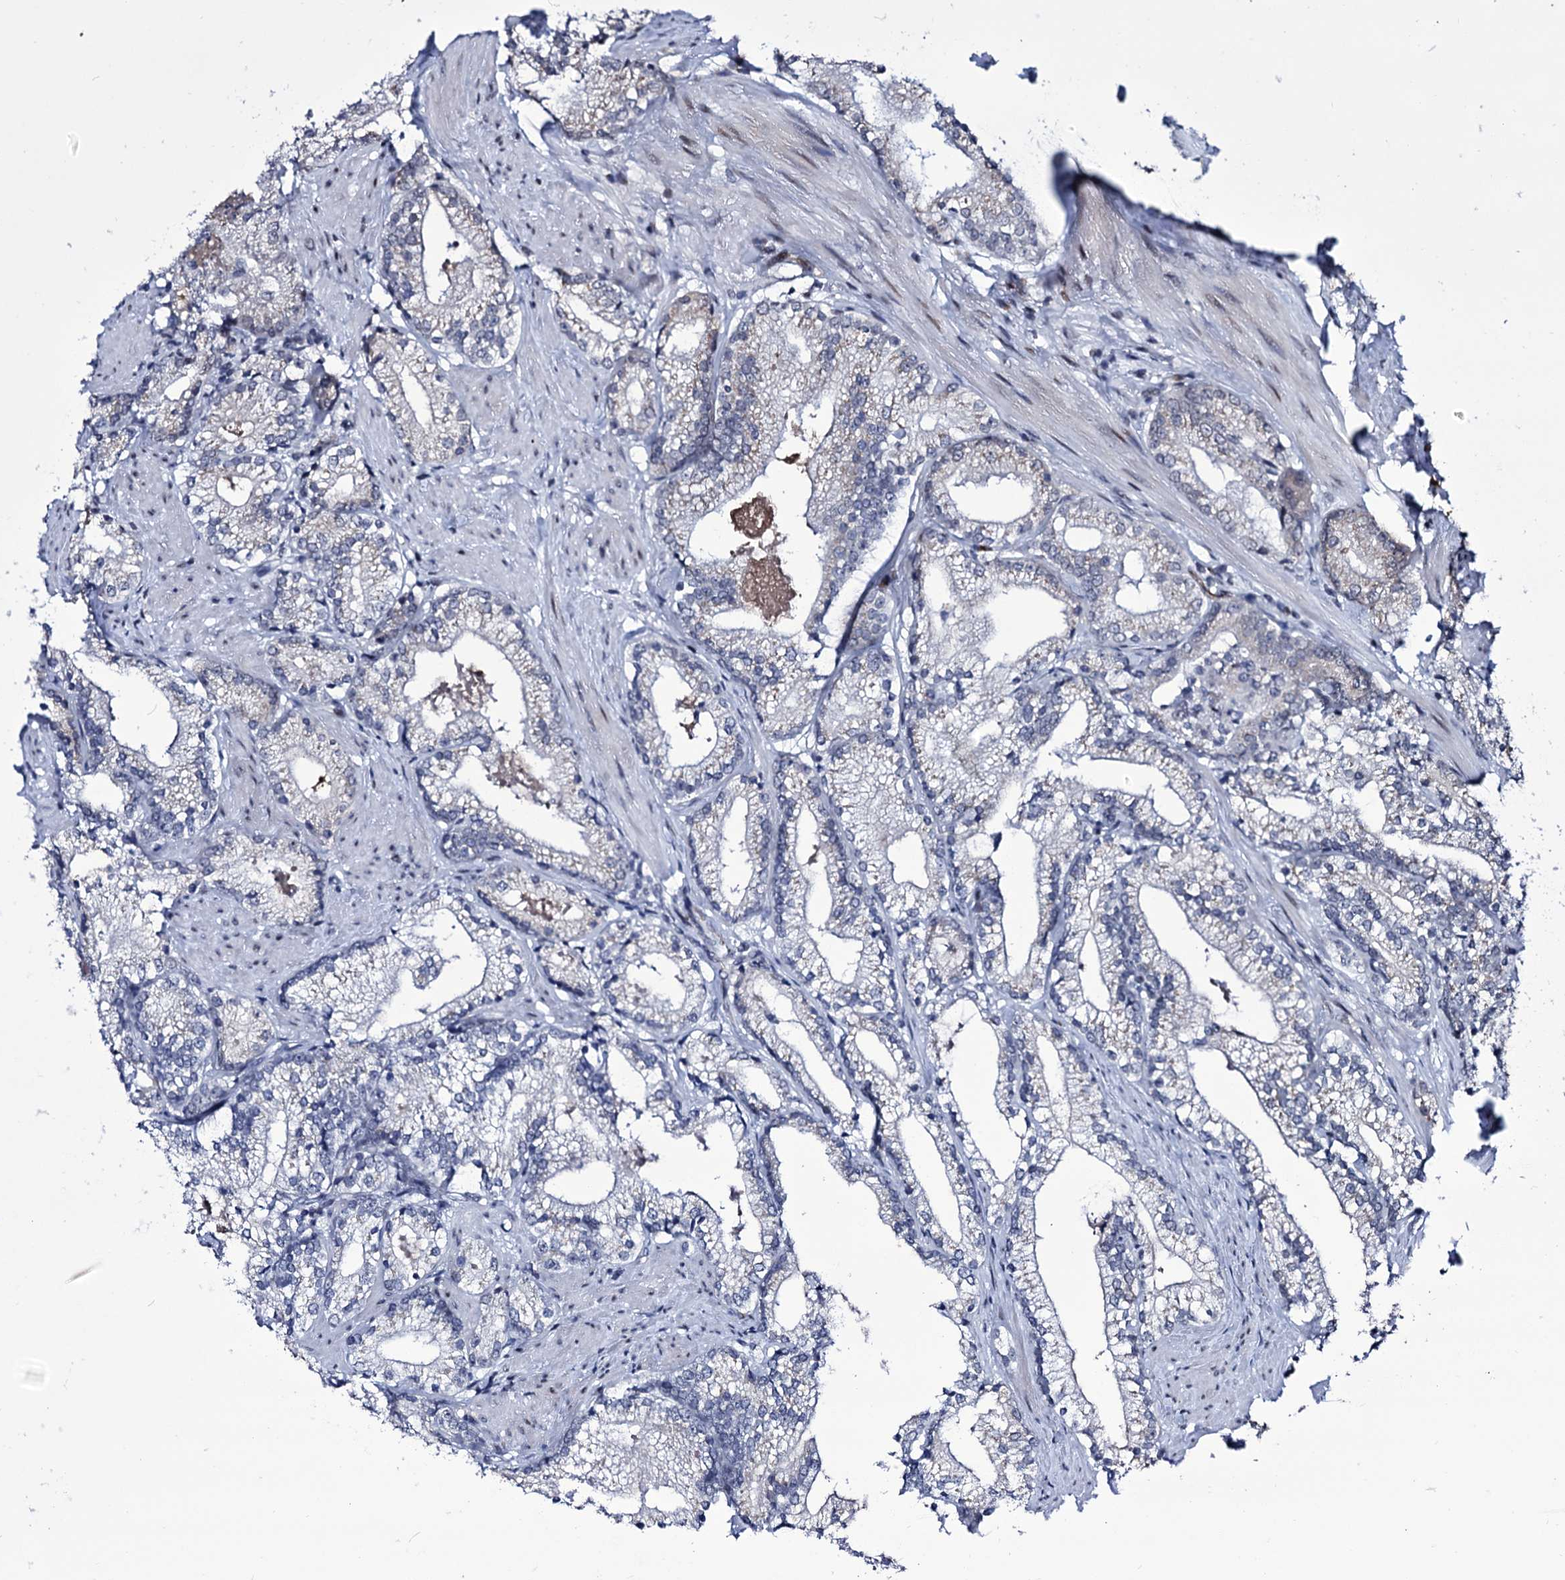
{"staining": {"intensity": "negative", "quantity": "none", "location": "none"}, "tissue": "prostate cancer", "cell_type": "Tumor cells", "image_type": "cancer", "snomed": [{"axis": "morphology", "description": "Adenocarcinoma, High grade"}, {"axis": "topography", "description": "Prostate"}], "caption": "Immunohistochemistry (IHC) micrograph of prostate cancer (high-grade adenocarcinoma) stained for a protein (brown), which reveals no expression in tumor cells.", "gene": "ZC3H12C", "patient": {"sex": "male", "age": 66}}